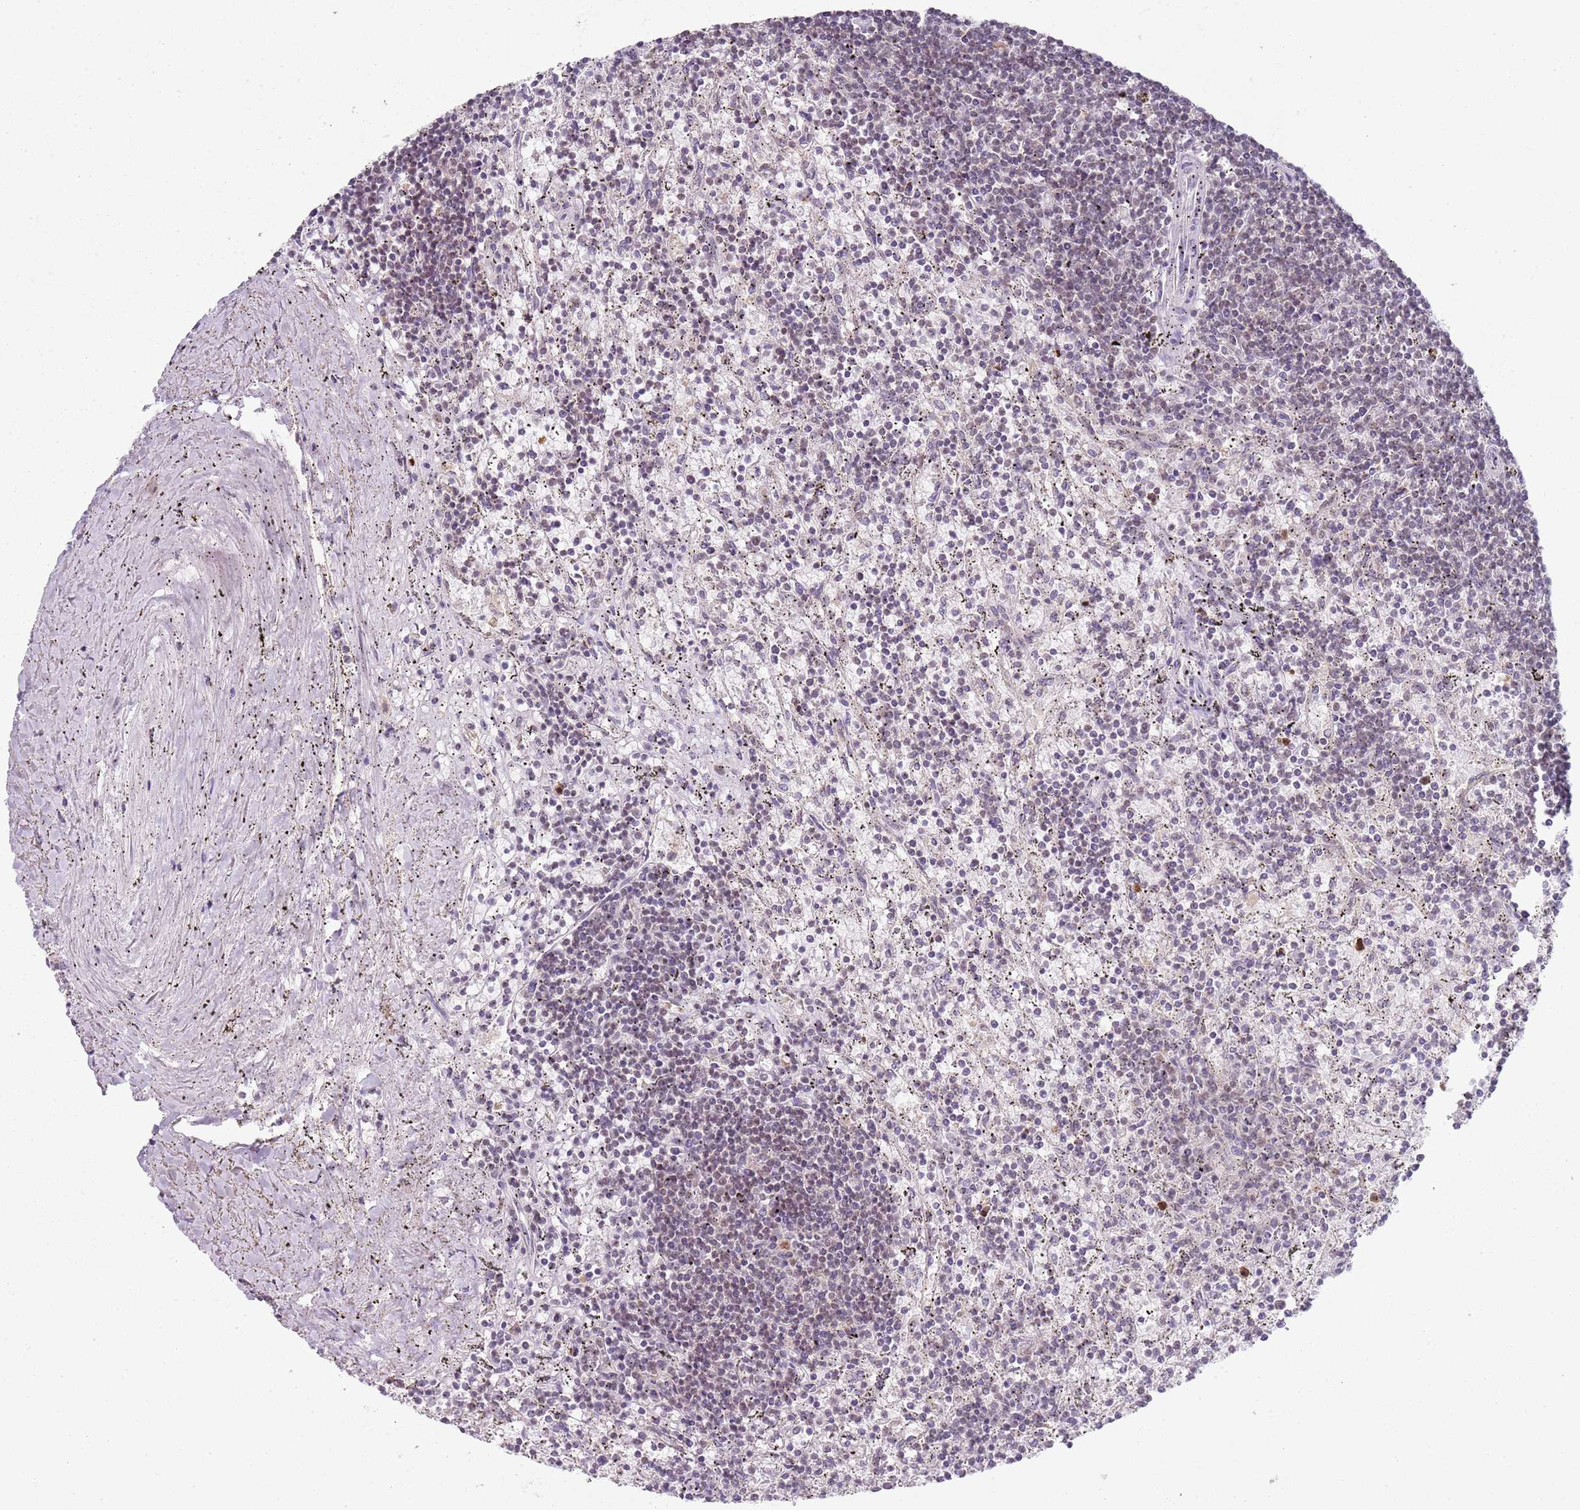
{"staining": {"intensity": "negative", "quantity": "none", "location": "none"}, "tissue": "lymphoma", "cell_type": "Tumor cells", "image_type": "cancer", "snomed": [{"axis": "morphology", "description": "Malignant lymphoma, non-Hodgkin's type, Low grade"}, {"axis": "topography", "description": "Spleen"}], "caption": "There is no significant positivity in tumor cells of malignant lymphoma, non-Hodgkin's type (low-grade).", "gene": "SMARCAL1", "patient": {"sex": "male", "age": 76}}